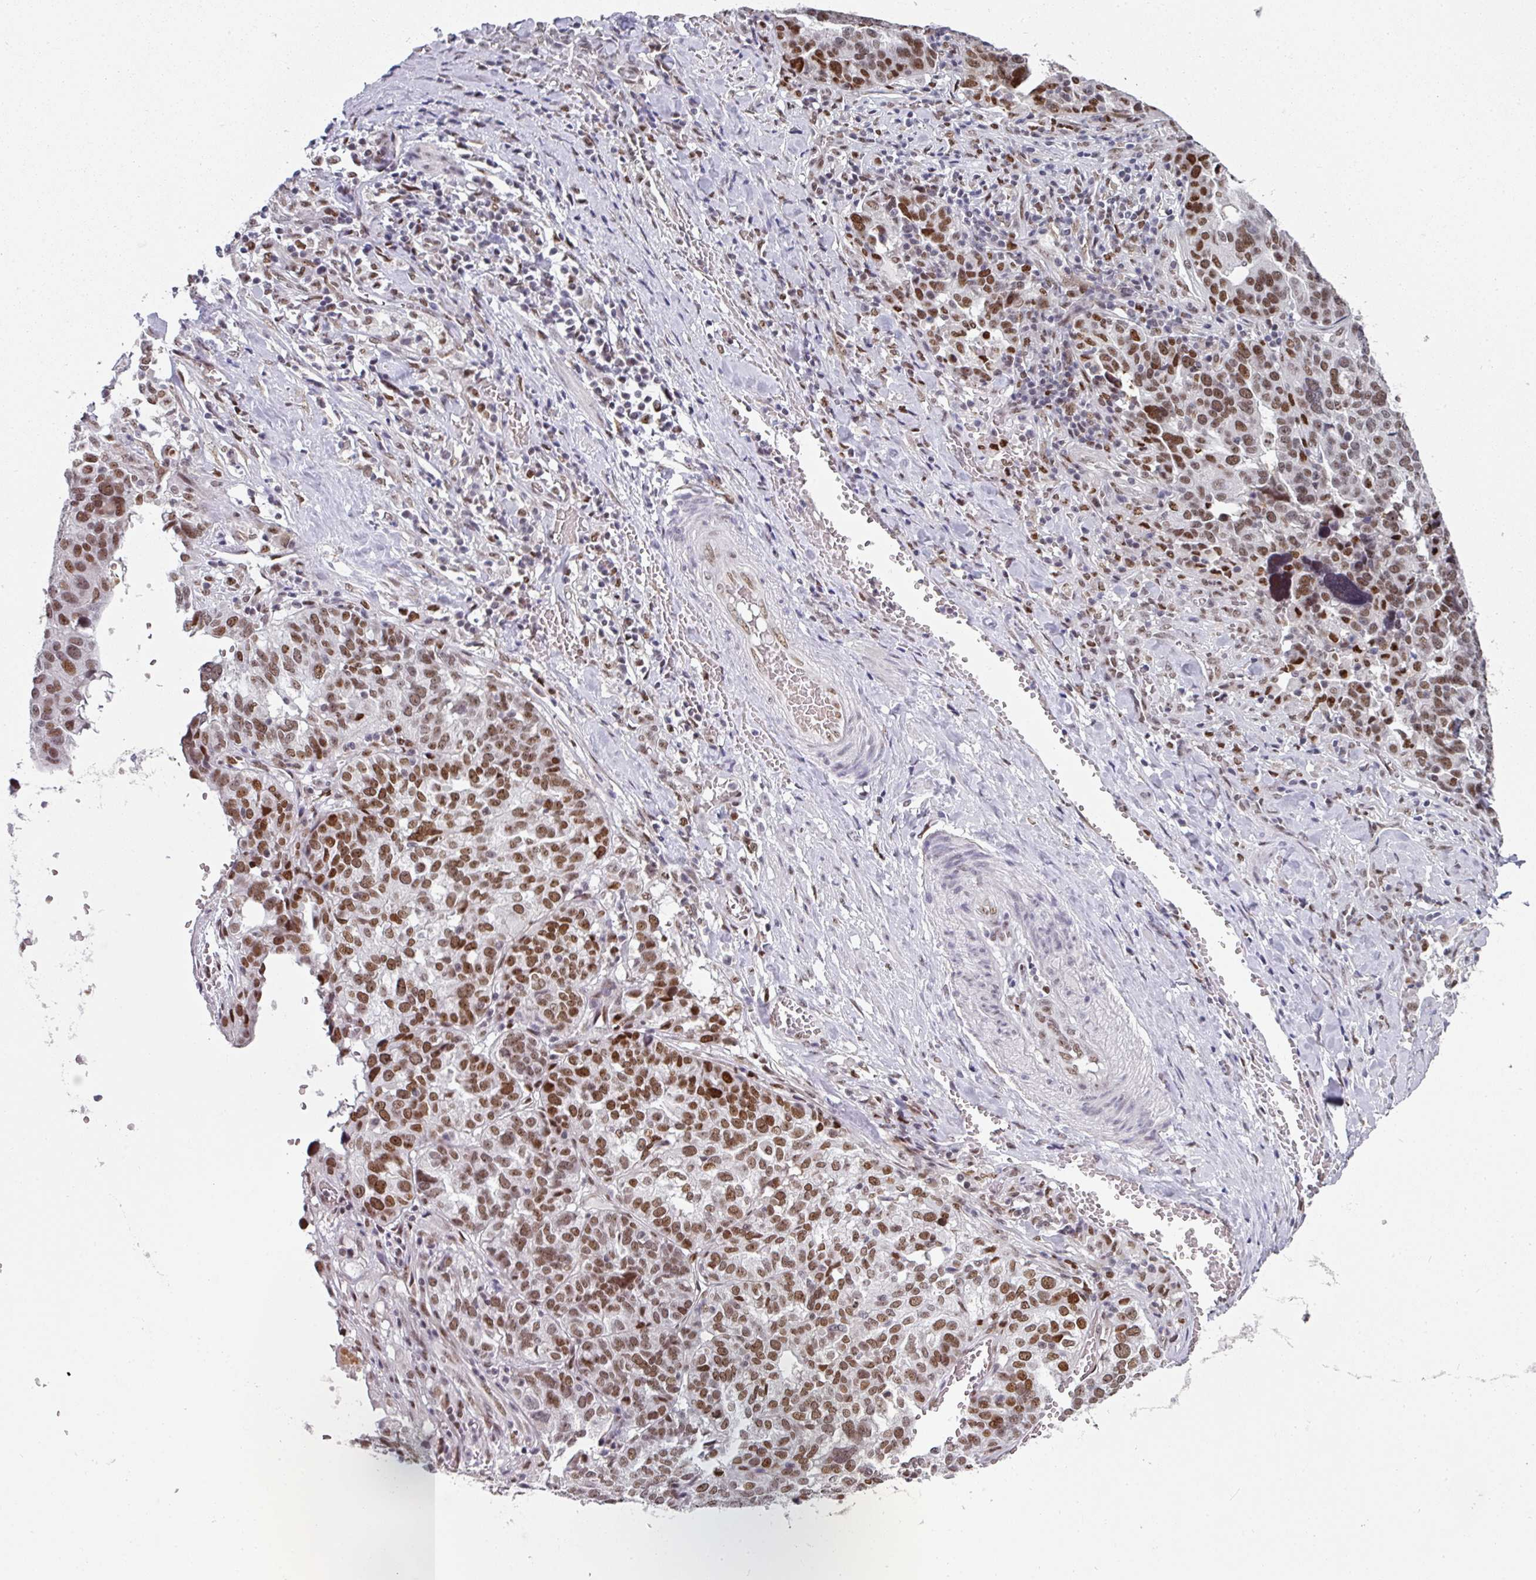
{"staining": {"intensity": "strong", "quantity": "25%-75%", "location": "nuclear"}, "tissue": "ovarian cancer", "cell_type": "Tumor cells", "image_type": "cancer", "snomed": [{"axis": "morphology", "description": "Cystadenocarcinoma, serous, NOS"}, {"axis": "topography", "description": "Ovary"}], "caption": "The image displays immunohistochemical staining of ovarian serous cystadenocarcinoma. There is strong nuclear staining is appreciated in approximately 25%-75% of tumor cells.", "gene": "RAD50", "patient": {"sex": "female", "age": 59}}